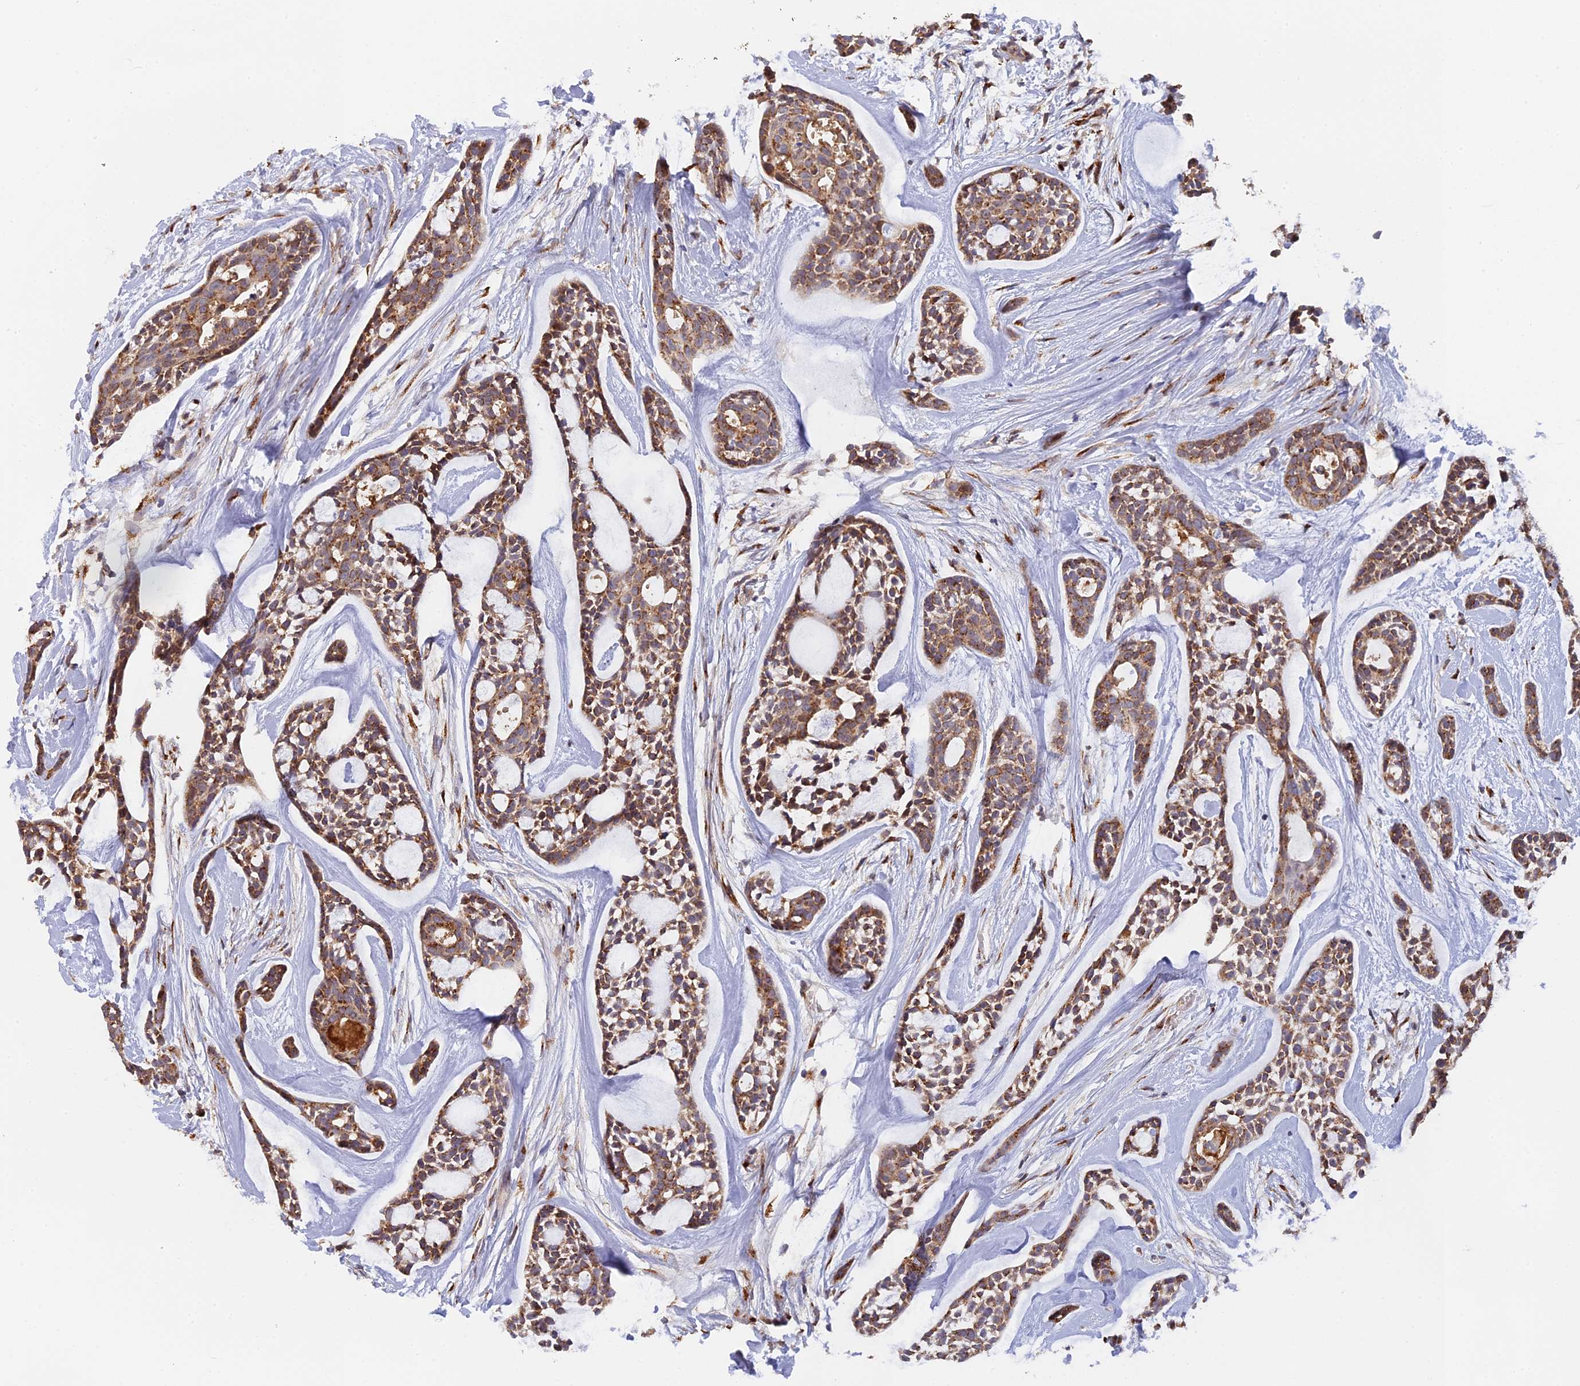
{"staining": {"intensity": "moderate", "quantity": ">75%", "location": "cytoplasmic/membranous"}, "tissue": "head and neck cancer", "cell_type": "Tumor cells", "image_type": "cancer", "snomed": [{"axis": "morphology", "description": "Adenocarcinoma, NOS"}, {"axis": "topography", "description": "Subcutis"}, {"axis": "topography", "description": "Head-Neck"}], "caption": "There is medium levels of moderate cytoplasmic/membranous staining in tumor cells of head and neck cancer (adenocarcinoma), as demonstrated by immunohistochemical staining (brown color).", "gene": "SNX17", "patient": {"sex": "female", "age": 73}}